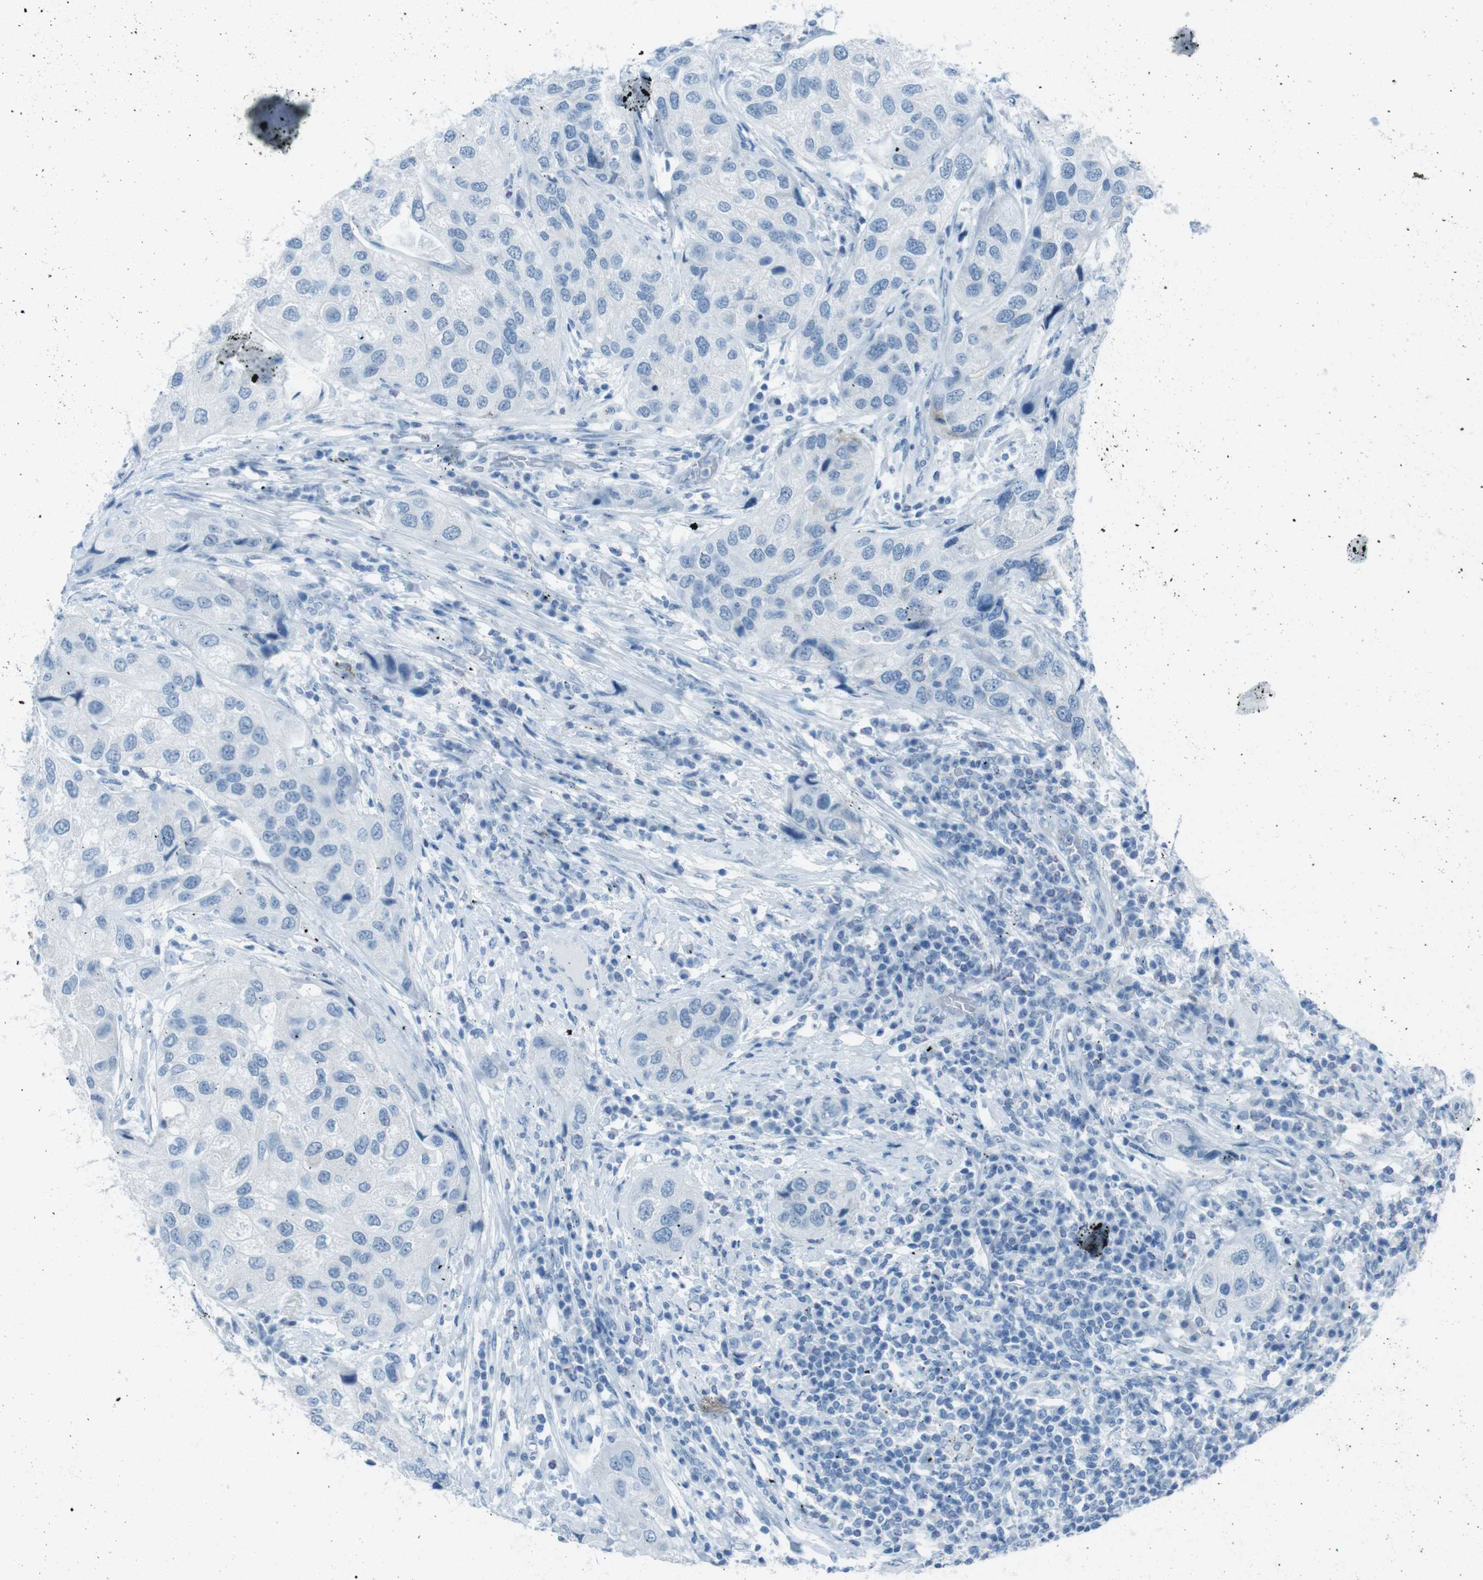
{"staining": {"intensity": "negative", "quantity": "none", "location": "none"}, "tissue": "urothelial cancer", "cell_type": "Tumor cells", "image_type": "cancer", "snomed": [{"axis": "morphology", "description": "Urothelial carcinoma, High grade"}, {"axis": "topography", "description": "Urinary bladder"}], "caption": "Tumor cells show no significant protein staining in urothelial carcinoma (high-grade).", "gene": "TMEM207", "patient": {"sex": "female", "age": 64}}